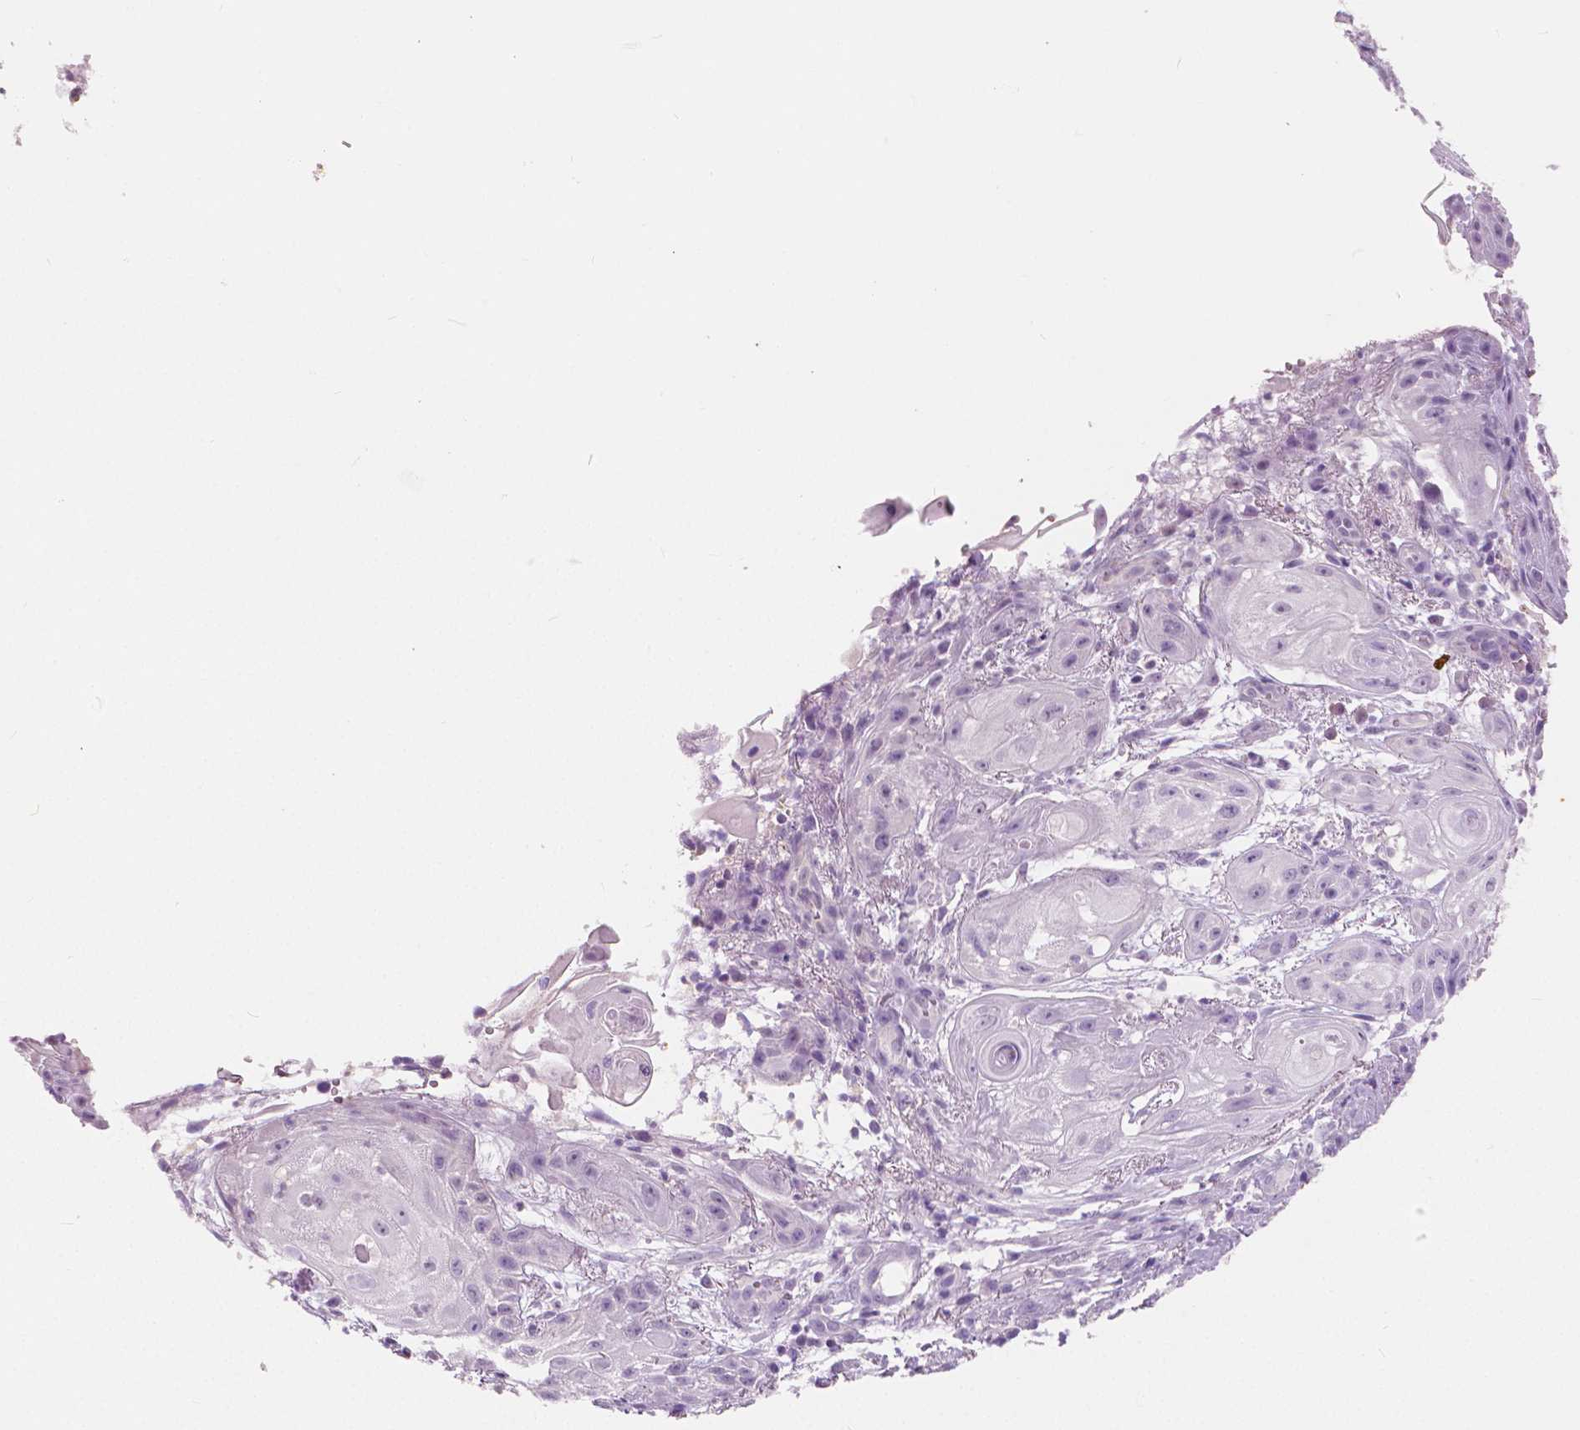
{"staining": {"intensity": "negative", "quantity": "none", "location": "none"}, "tissue": "skin cancer", "cell_type": "Tumor cells", "image_type": "cancer", "snomed": [{"axis": "morphology", "description": "Squamous cell carcinoma, NOS"}, {"axis": "topography", "description": "Skin"}], "caption": "Protein analysis of skin cancer (squamous cell carcinoma) shows no significant expression in tumor cells.", "gene": "TKFC", "patient": {"sex": "male", "age": 62}}